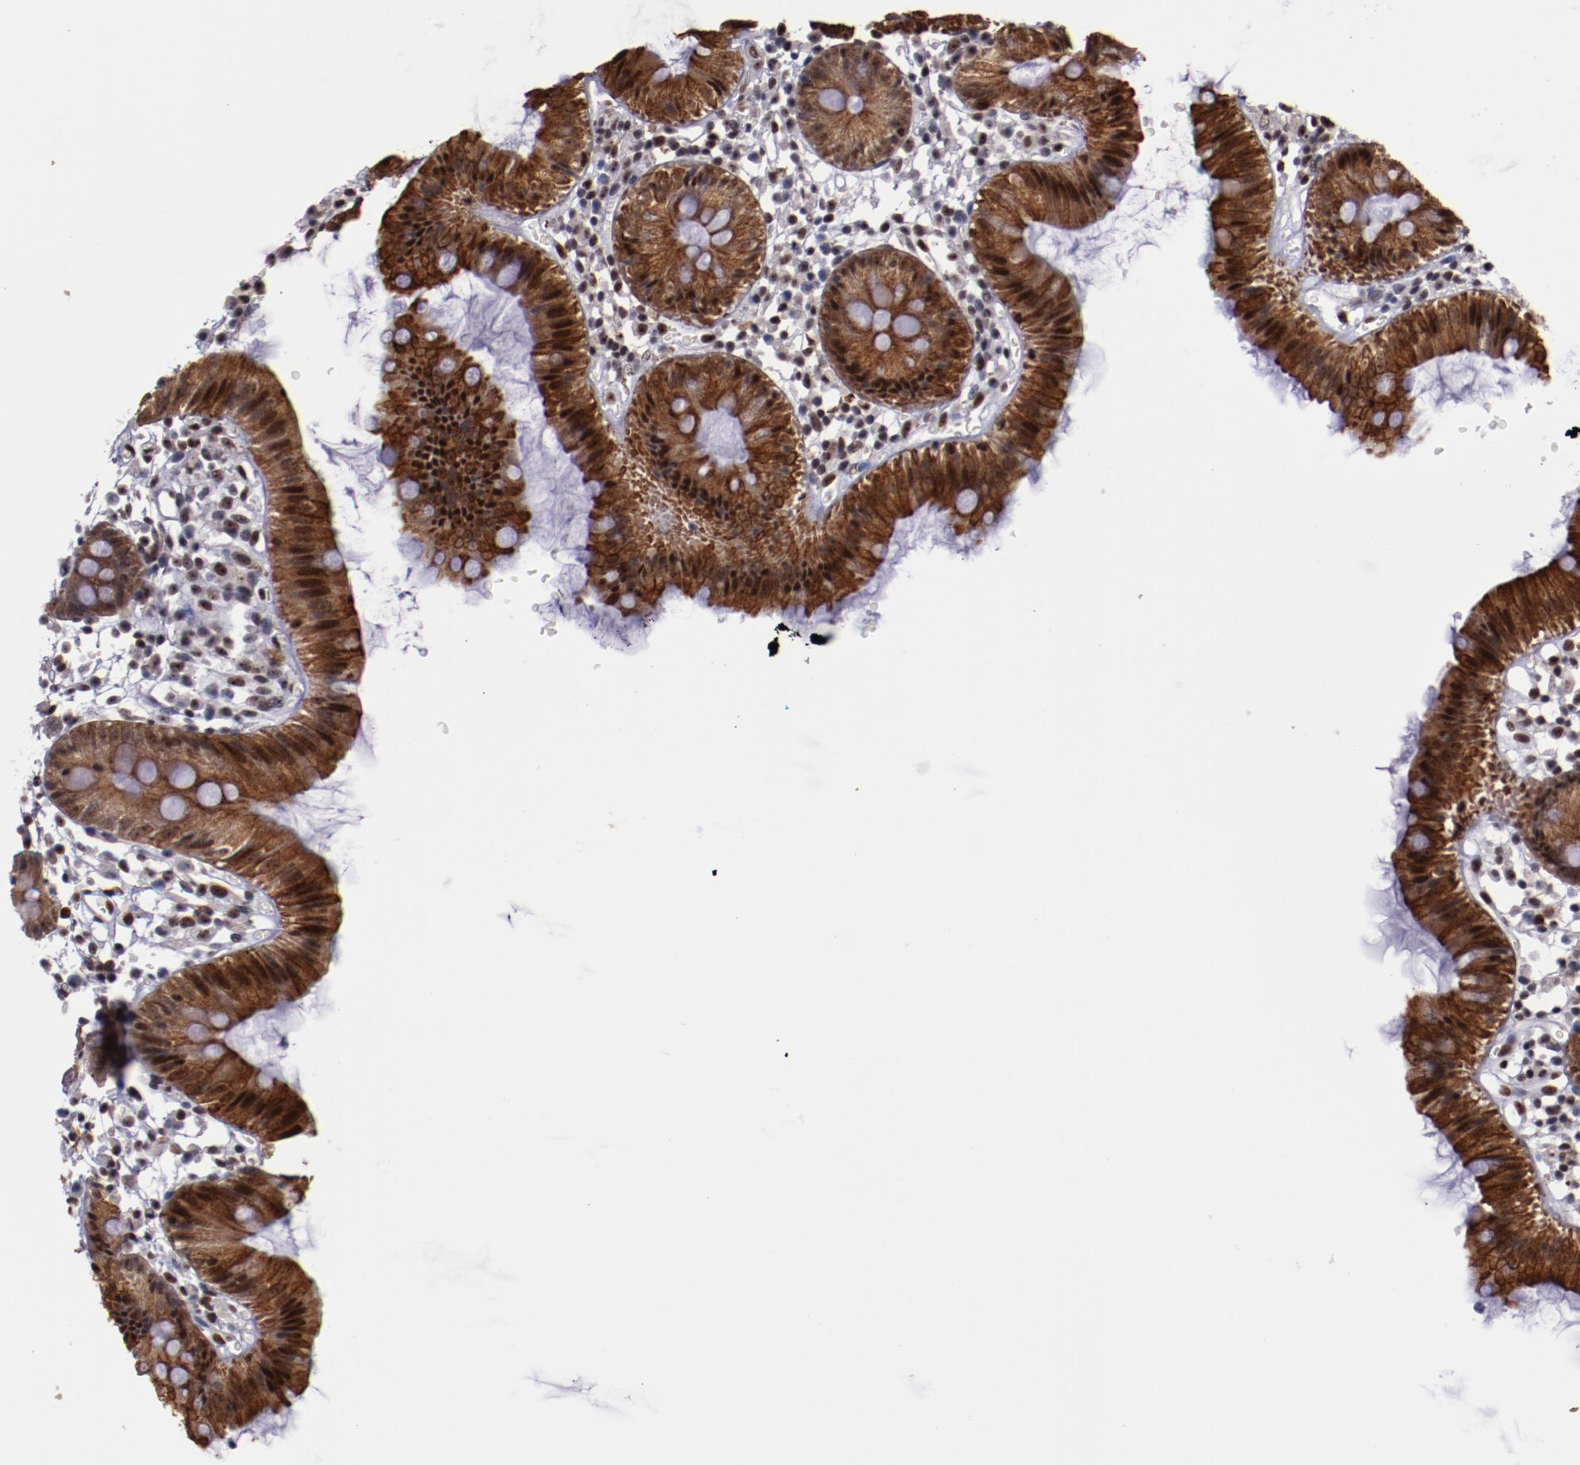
{"staining": {"intensity": "moderate", "quantity": "25%-75%", "location": "nuclear"}, "tissue": "colon", "cell_type": "Endothelial cells", "image_type": "normal", "snomed": [{"axis": "morphology", "description": "Normal tissue, NOS"}, {"axis": "topography", "description": "Colon"}], "caption": "Protein staining of normal colon demonstrates moderate nuclear positivity in about 25%-75% of endothelial cells.", "gene": "DDX24", "patient": {"sex": "male", "age": 14}}